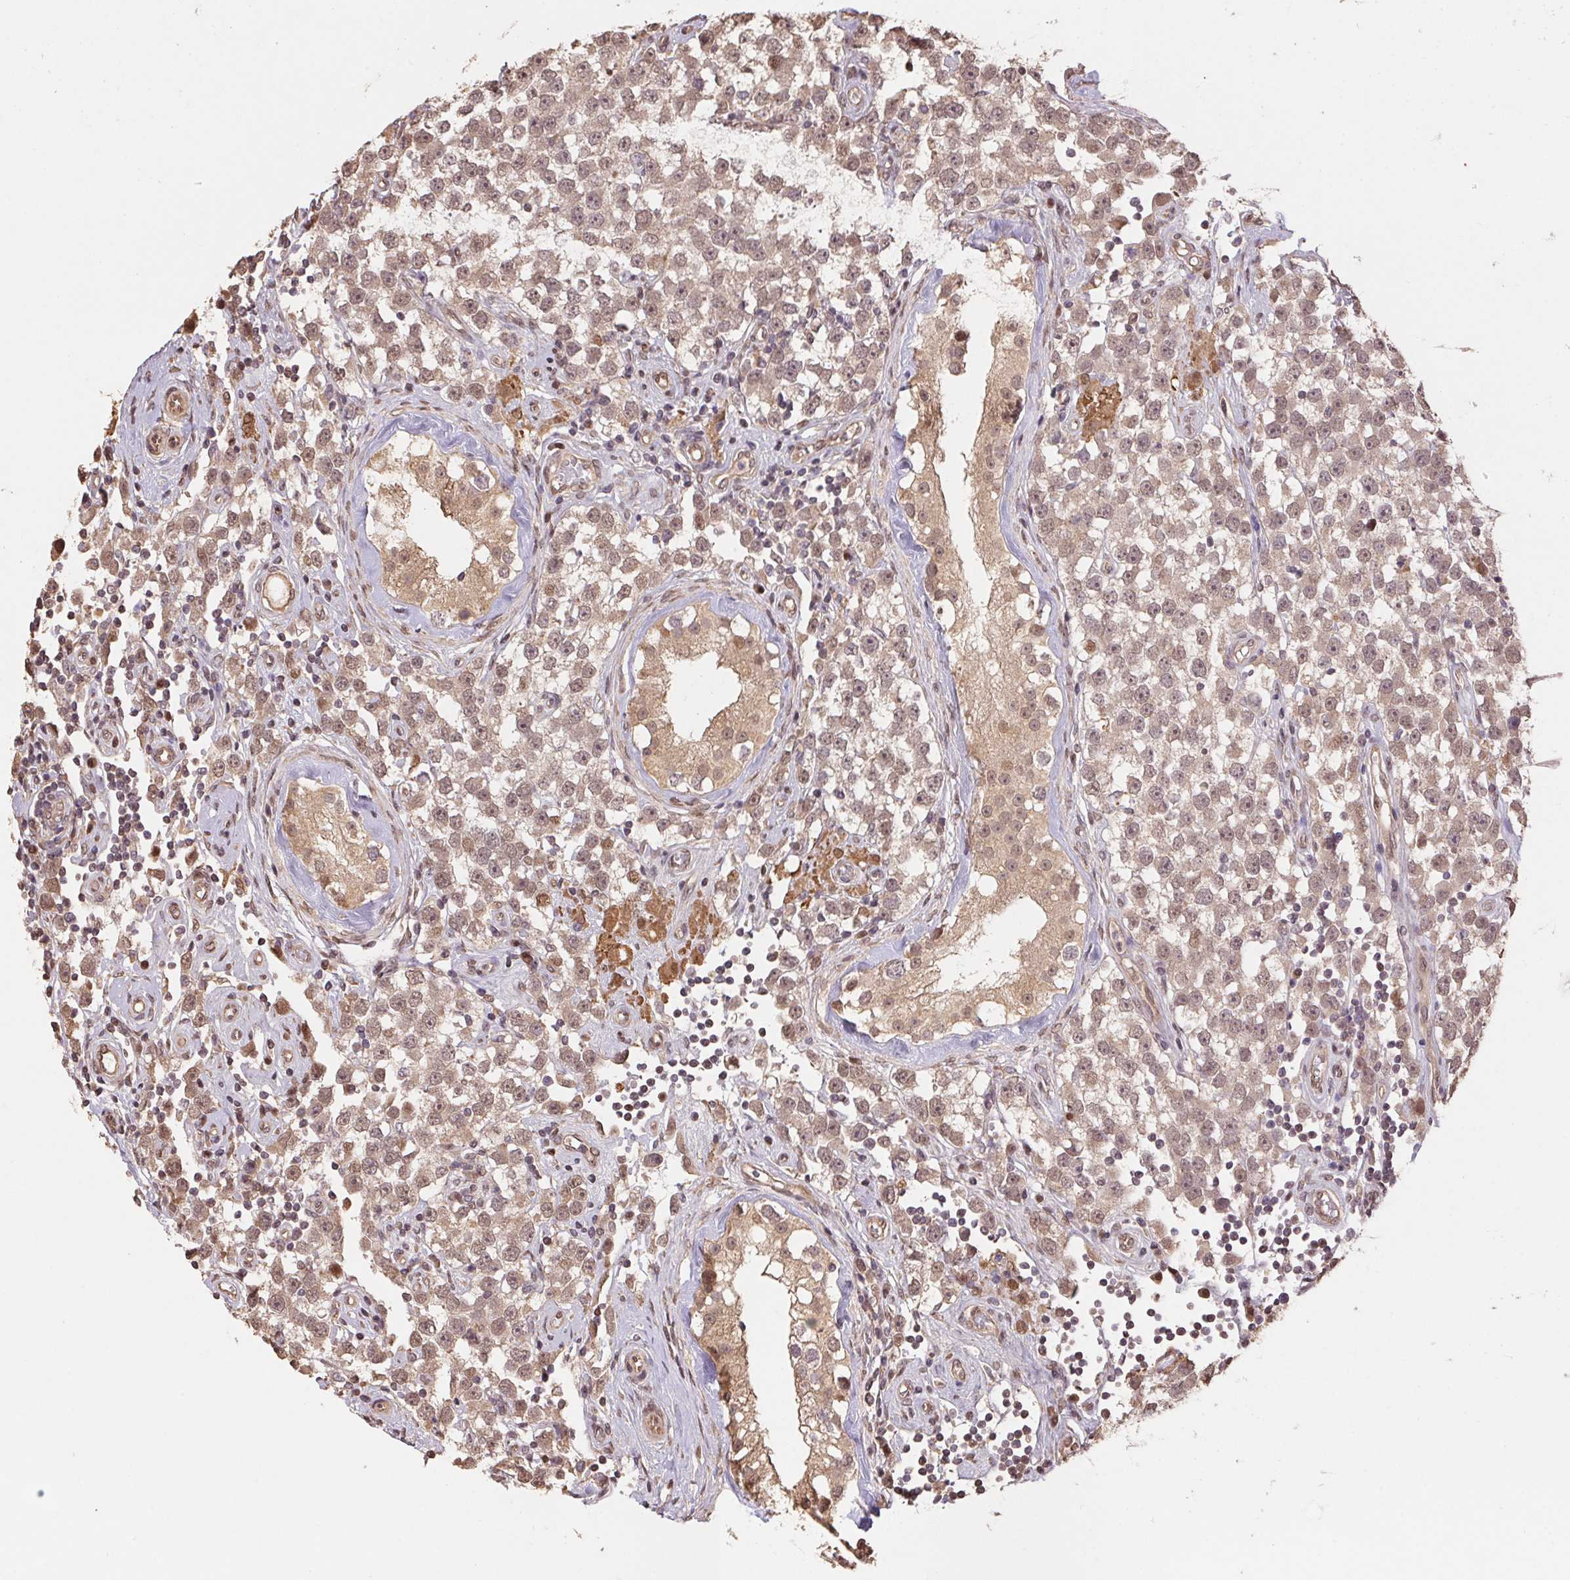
{"staining": {"intensity": "weak", "quantity": ">75%", "location": "cytoplasmic/membranous,nuclear"}, "tissue": "testis cancer", "cell_type": "Tumor cells", "image_type": "cancer", "snomed": [{"axis": "morphology", "description": "Seminoma, NOS"}, {"axis": "topography", "description": "Testis"}], "caption": "Human testis cancer stained for a protein (brown) shows weak cytoplasmic/membranous and nuclear positive staining in approximately >75% of tumor cells.", "gene": "CUTA", "patient": {"sex": "male", "age": 34}}